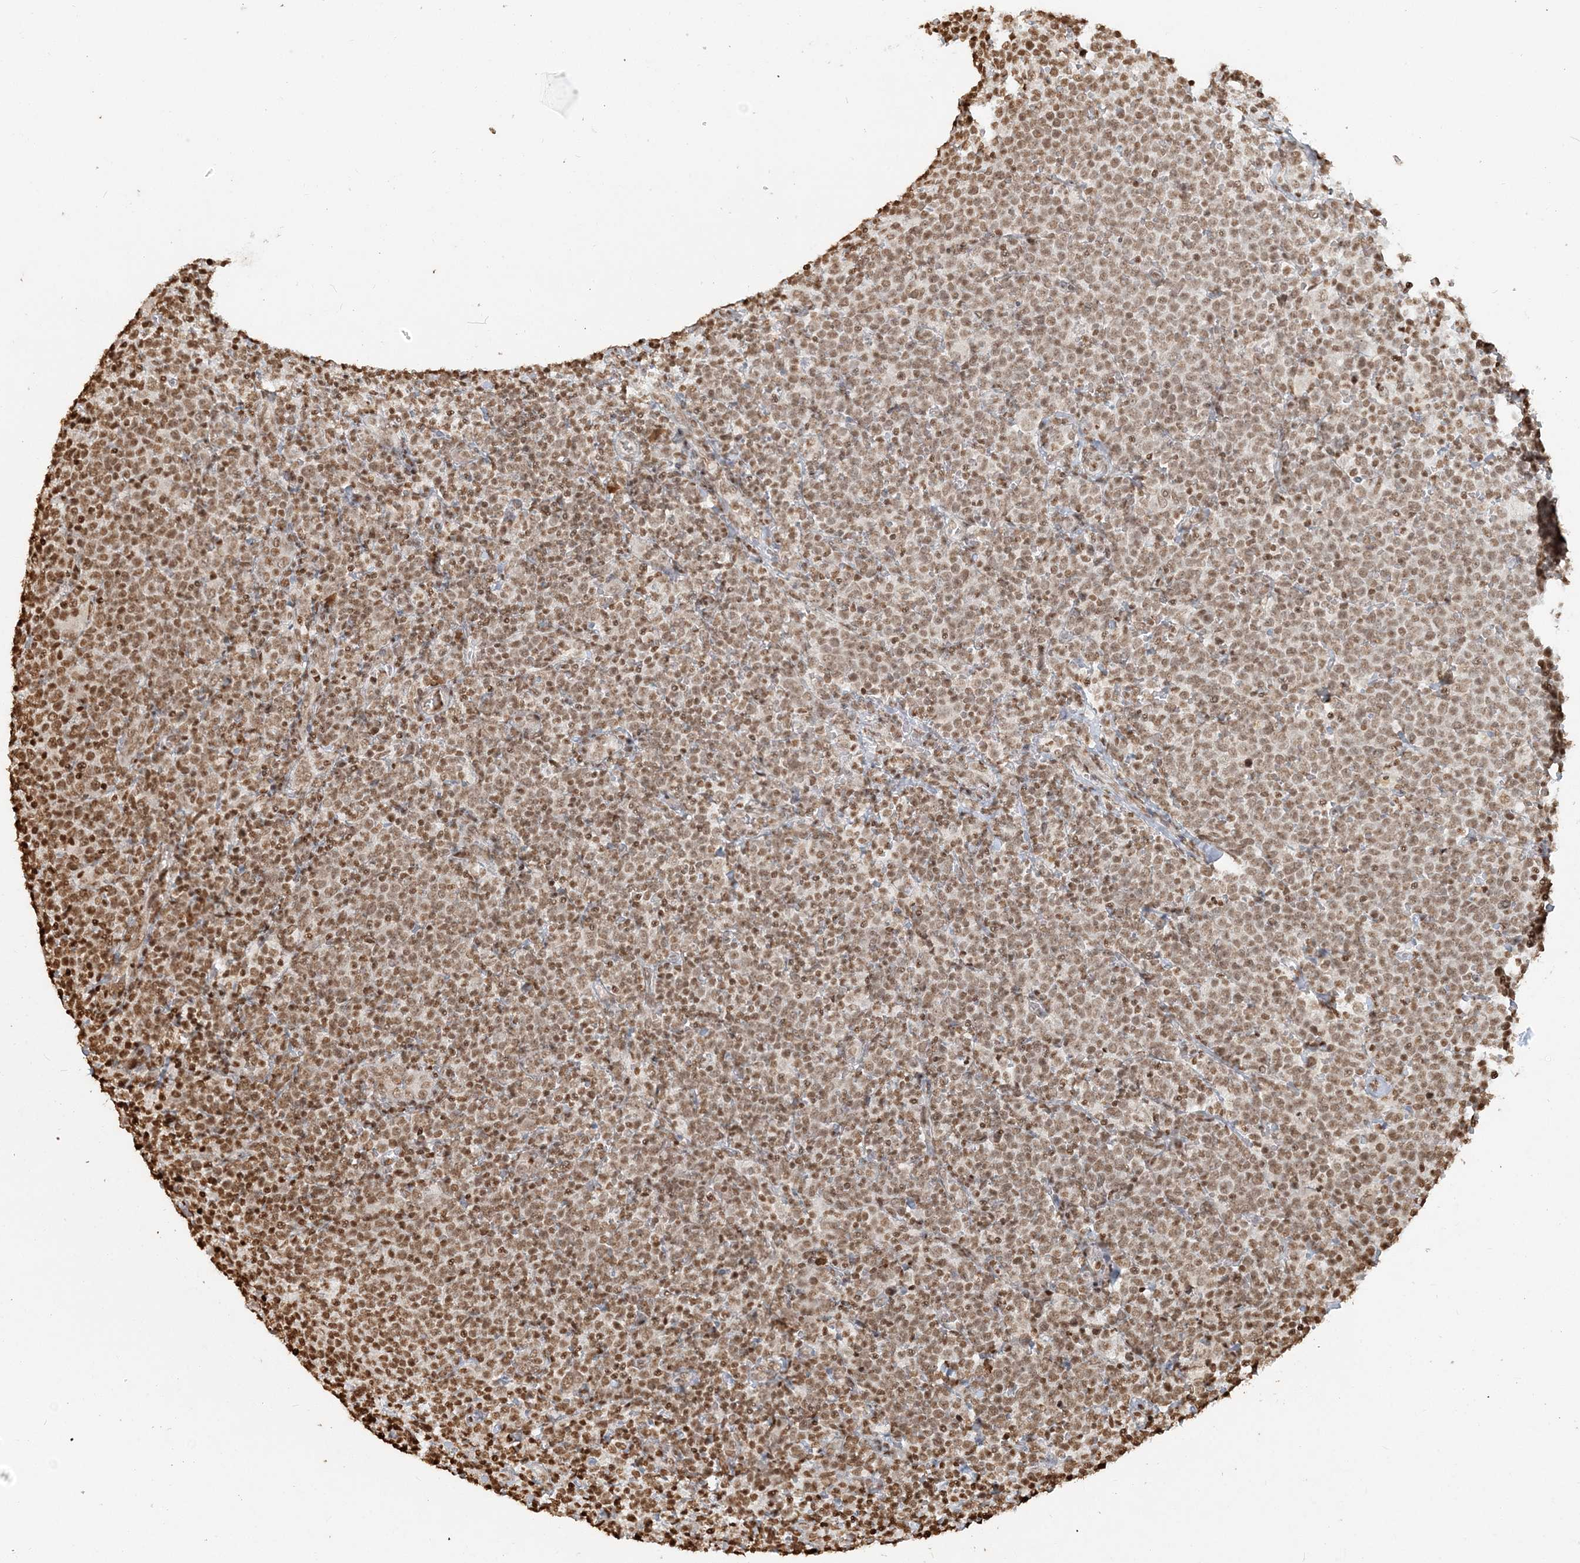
{"staining": {"intensity": "moderate", "quantity": ">75%", "location": "nuclear"}, "tissue": "lymphoma", "cell_type": "Tumor cells", "image_type": "cancer", "snomed": [{"axis": "morphology", "description": "Malignant lymphoma, non-Hodgkin's type, High grade"}, {"axis": "topography", "description": "Lymph node"}], "caption": "DAB immunohistochemical staining of human lymphoma displays moderate nuclear protein staining in about >75% of tumor cells.", "gene": "H3-3B", "patient": {"sex": "male", "age": 61}}